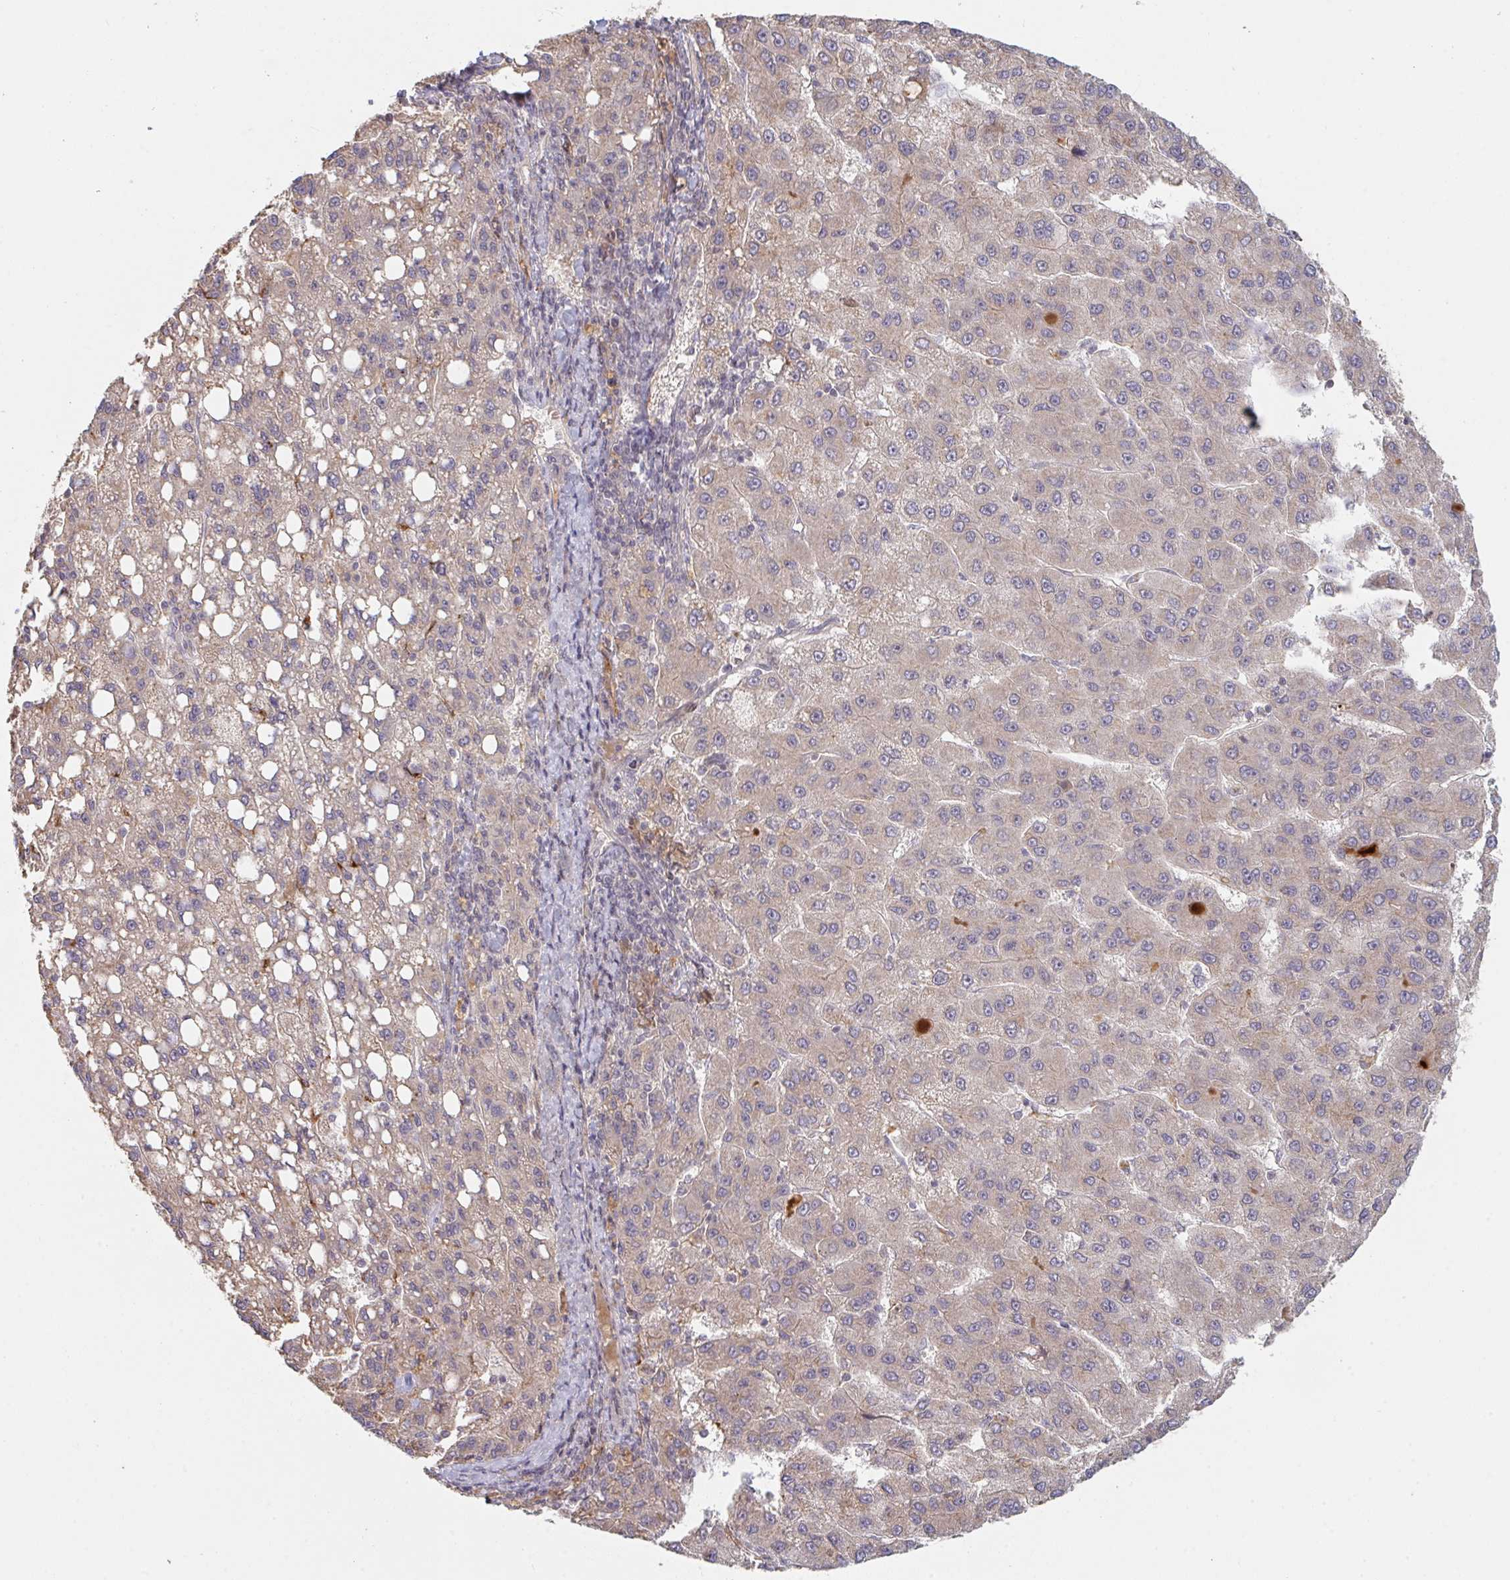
{"staining": {"intensity": "negative", "quantity": "none", "location": "none"}, "tissue": "liver cancer", "cell_type": "Tumor cells", "image_type": "cancer", "snomed": [{"axis": "morphology", "description": "Carcinoma, Hepatocellular, NOS"}, {"axis": "topography", "description": "Liver"}], "caption": "High power microscopy micrograph of an immunohistochemistry (IHC) histopathology image of liver cancer, revealing no significant expression in tumor cells.", "gene": "DCST1", "patient": {"sex": "female", "age": 82}}